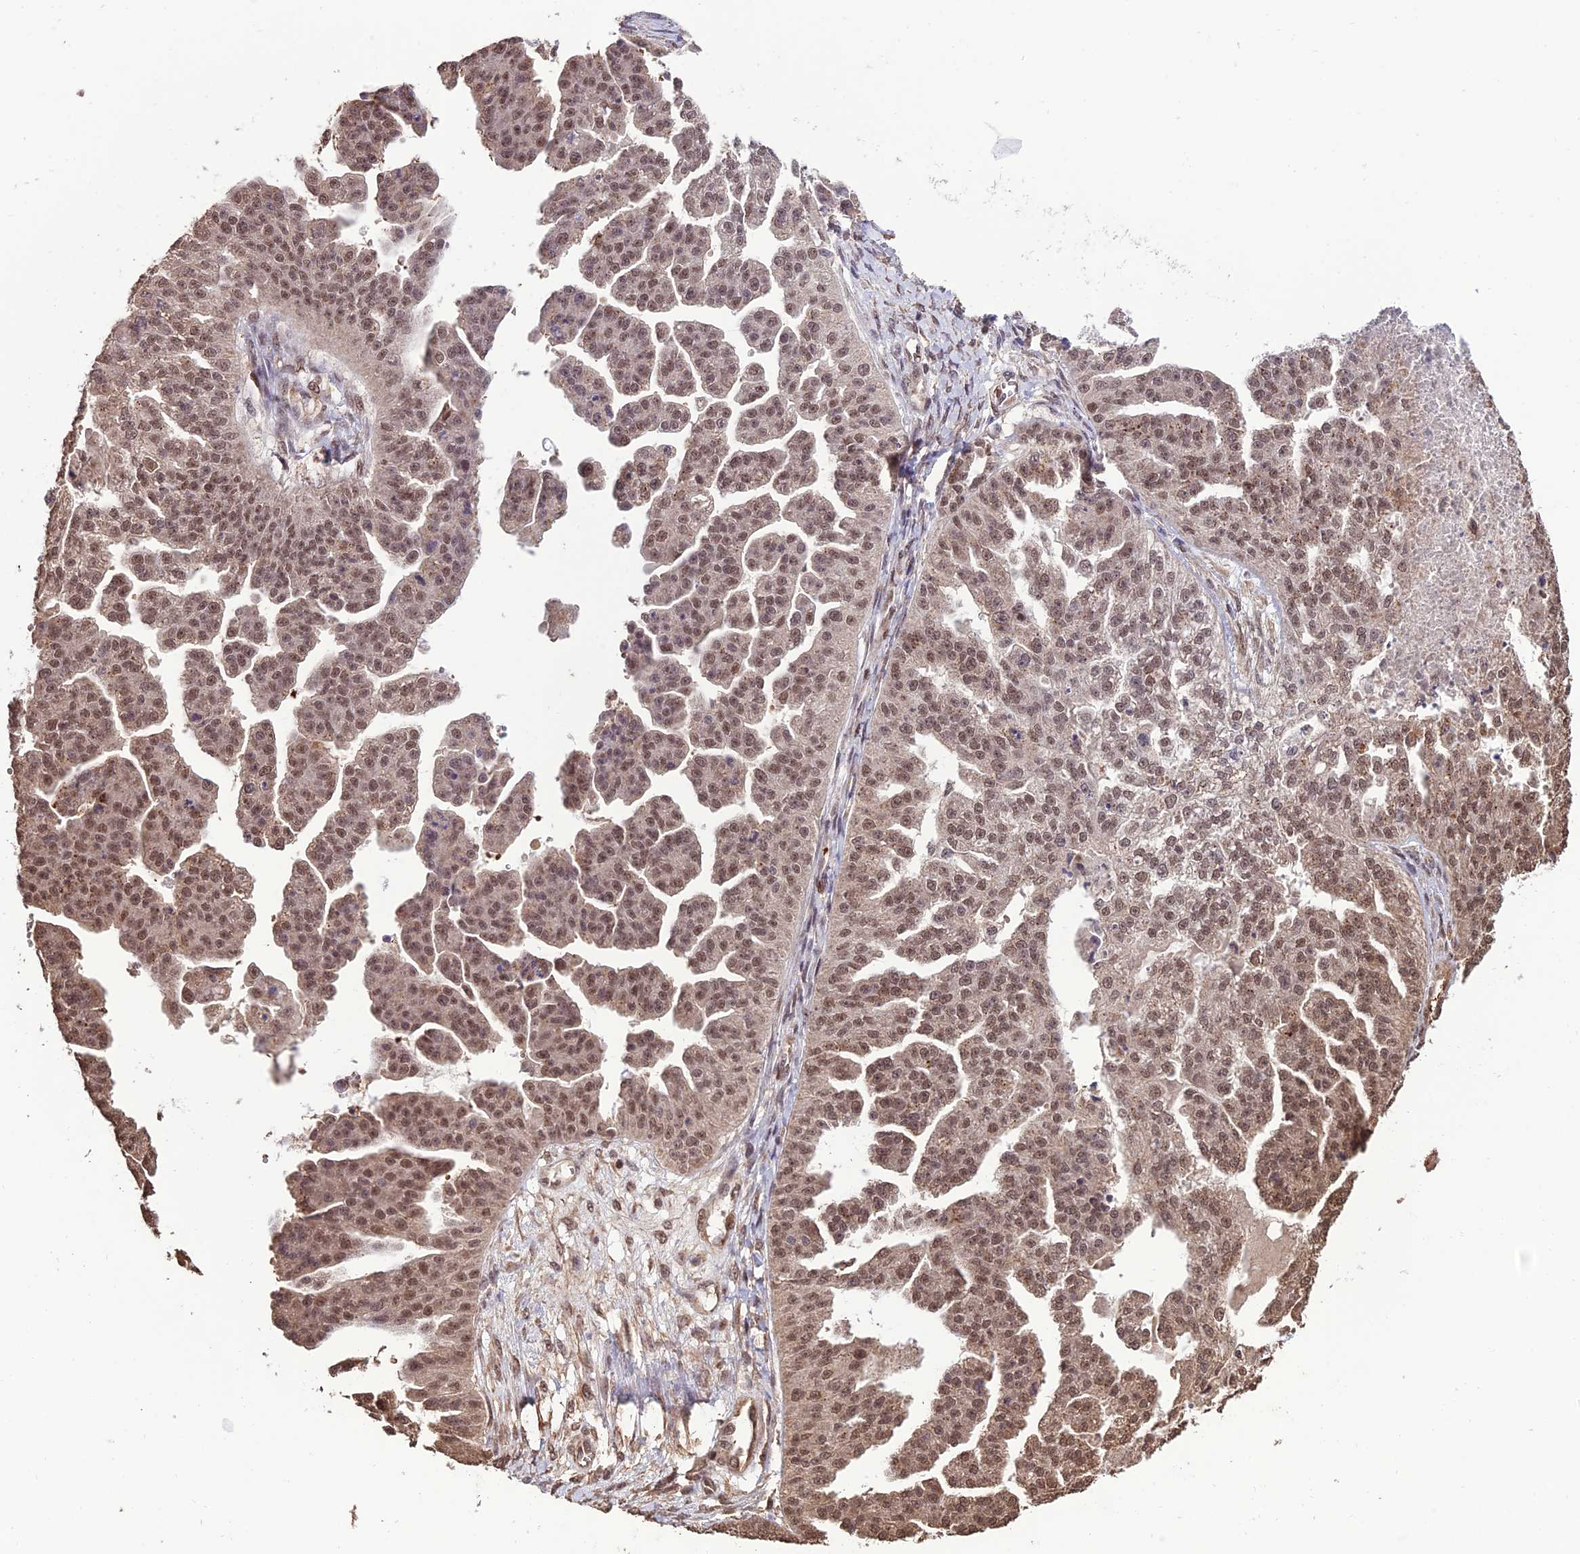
{"staining": {"intensity": "moderate", "quantity": ">75%", "location": "nuclear"}, "tissue": "ovarian cancer", "cell_type": "Tumor cells", "image_type": "cancer", "snomed": [{"axis": "morphology", "description": "Cystadenocarcinoma, serous, NOS"}, {"axis": "topography", "description": "Ovary"}], "caption": "A high-resolution micrograph shows IHC staining of ovarian serous cystadenocarcinoma, which displays moderate nuclear positivity in about >75% of tumor cells.", "gene": "CABIN1", "patient": {"sex": "female", "age": 58}}